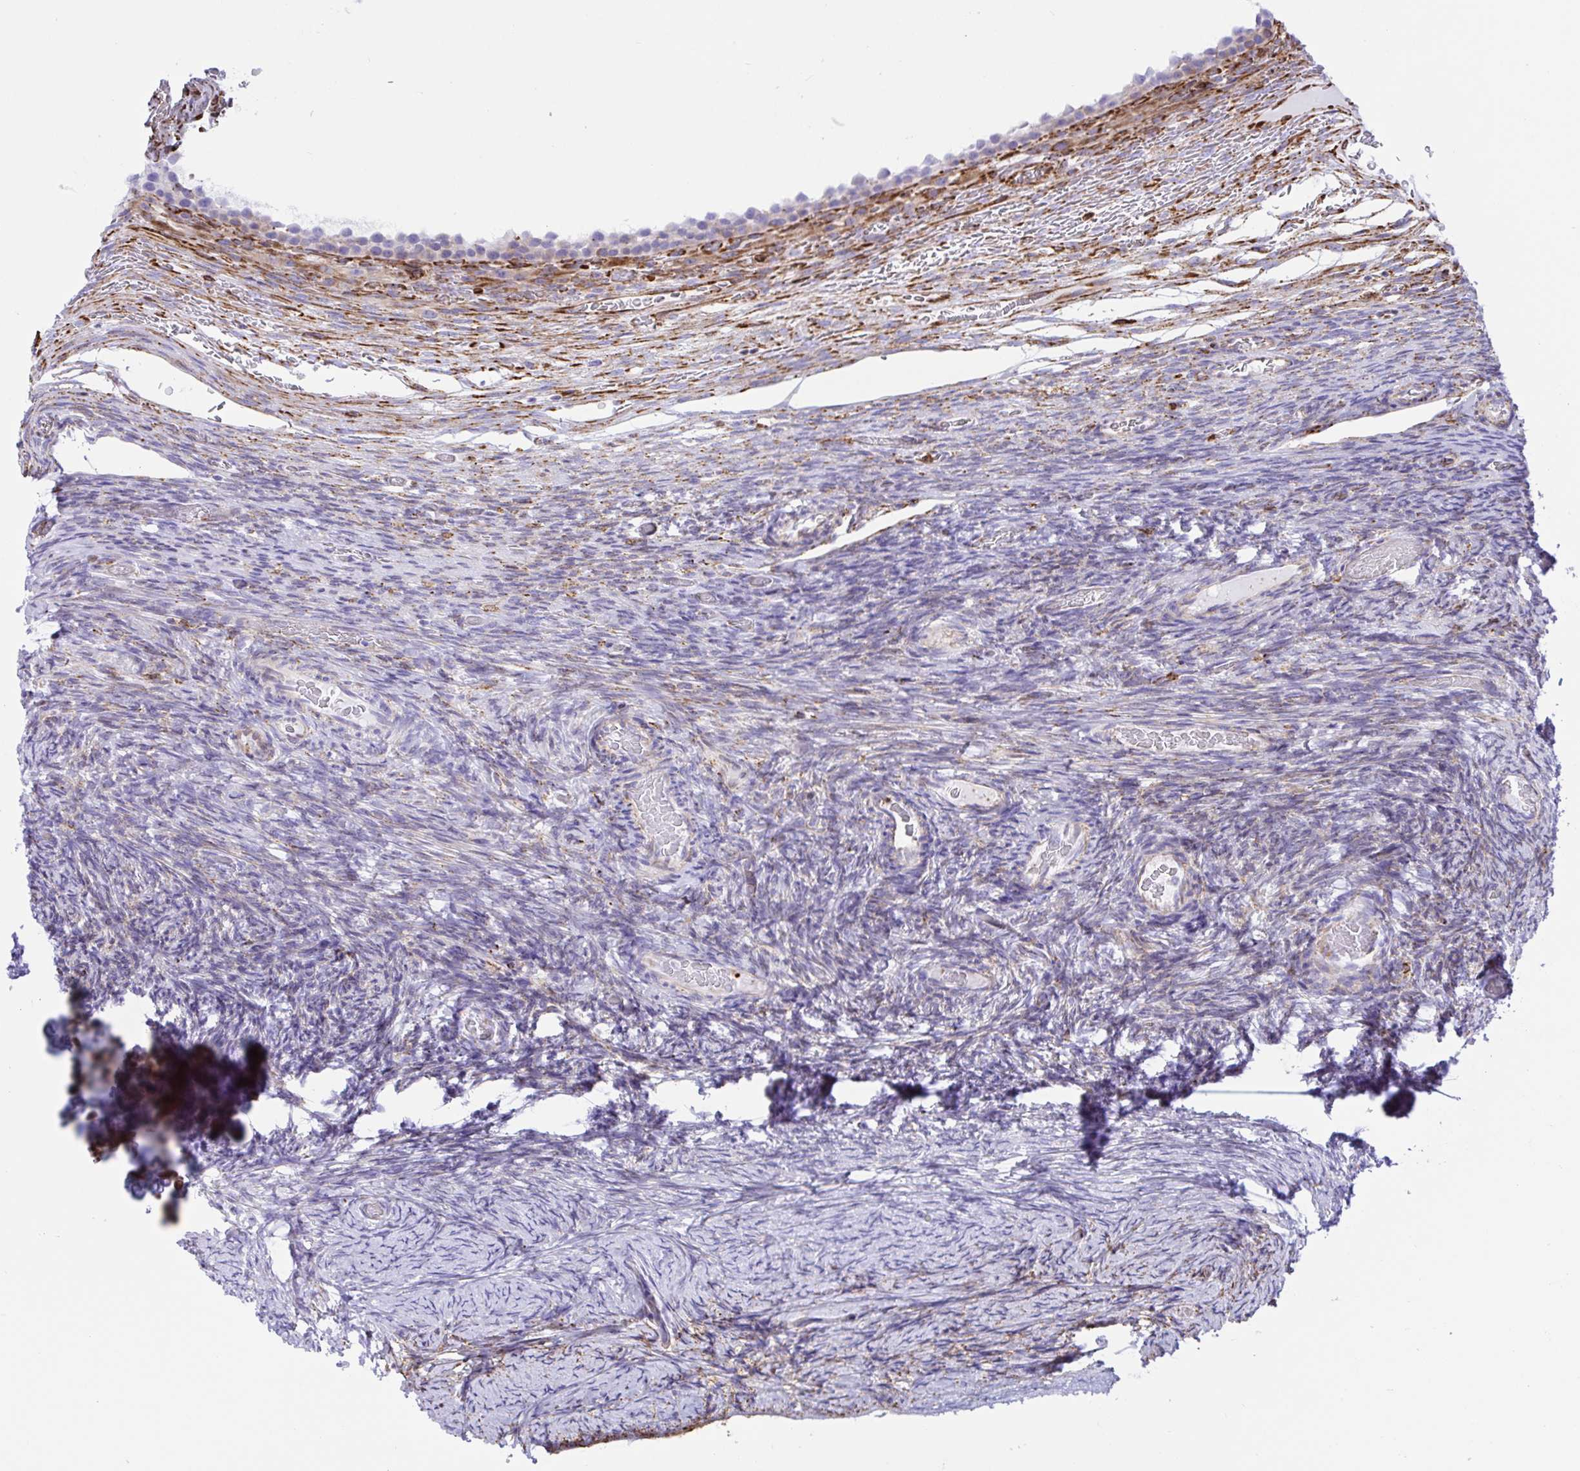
{"staining": {"intensity": "negative", "quantity": "none", "location": "none"}, "tissue": "ovary", "cell_type": "Ovarian stroma cells", "image_type": "normal", "snomed": [{"axis": "morphology", "description": "Normal tissue, NOS"}, {"axis": "topography", "description": "Ovary"}], "caption": "IHC of normal human ovary exhibits no staining in ovarian stroma cells. Nuclei are stained in blue.", "gene": "CLGN", "patient": {"sex": "female", "age": 34}}